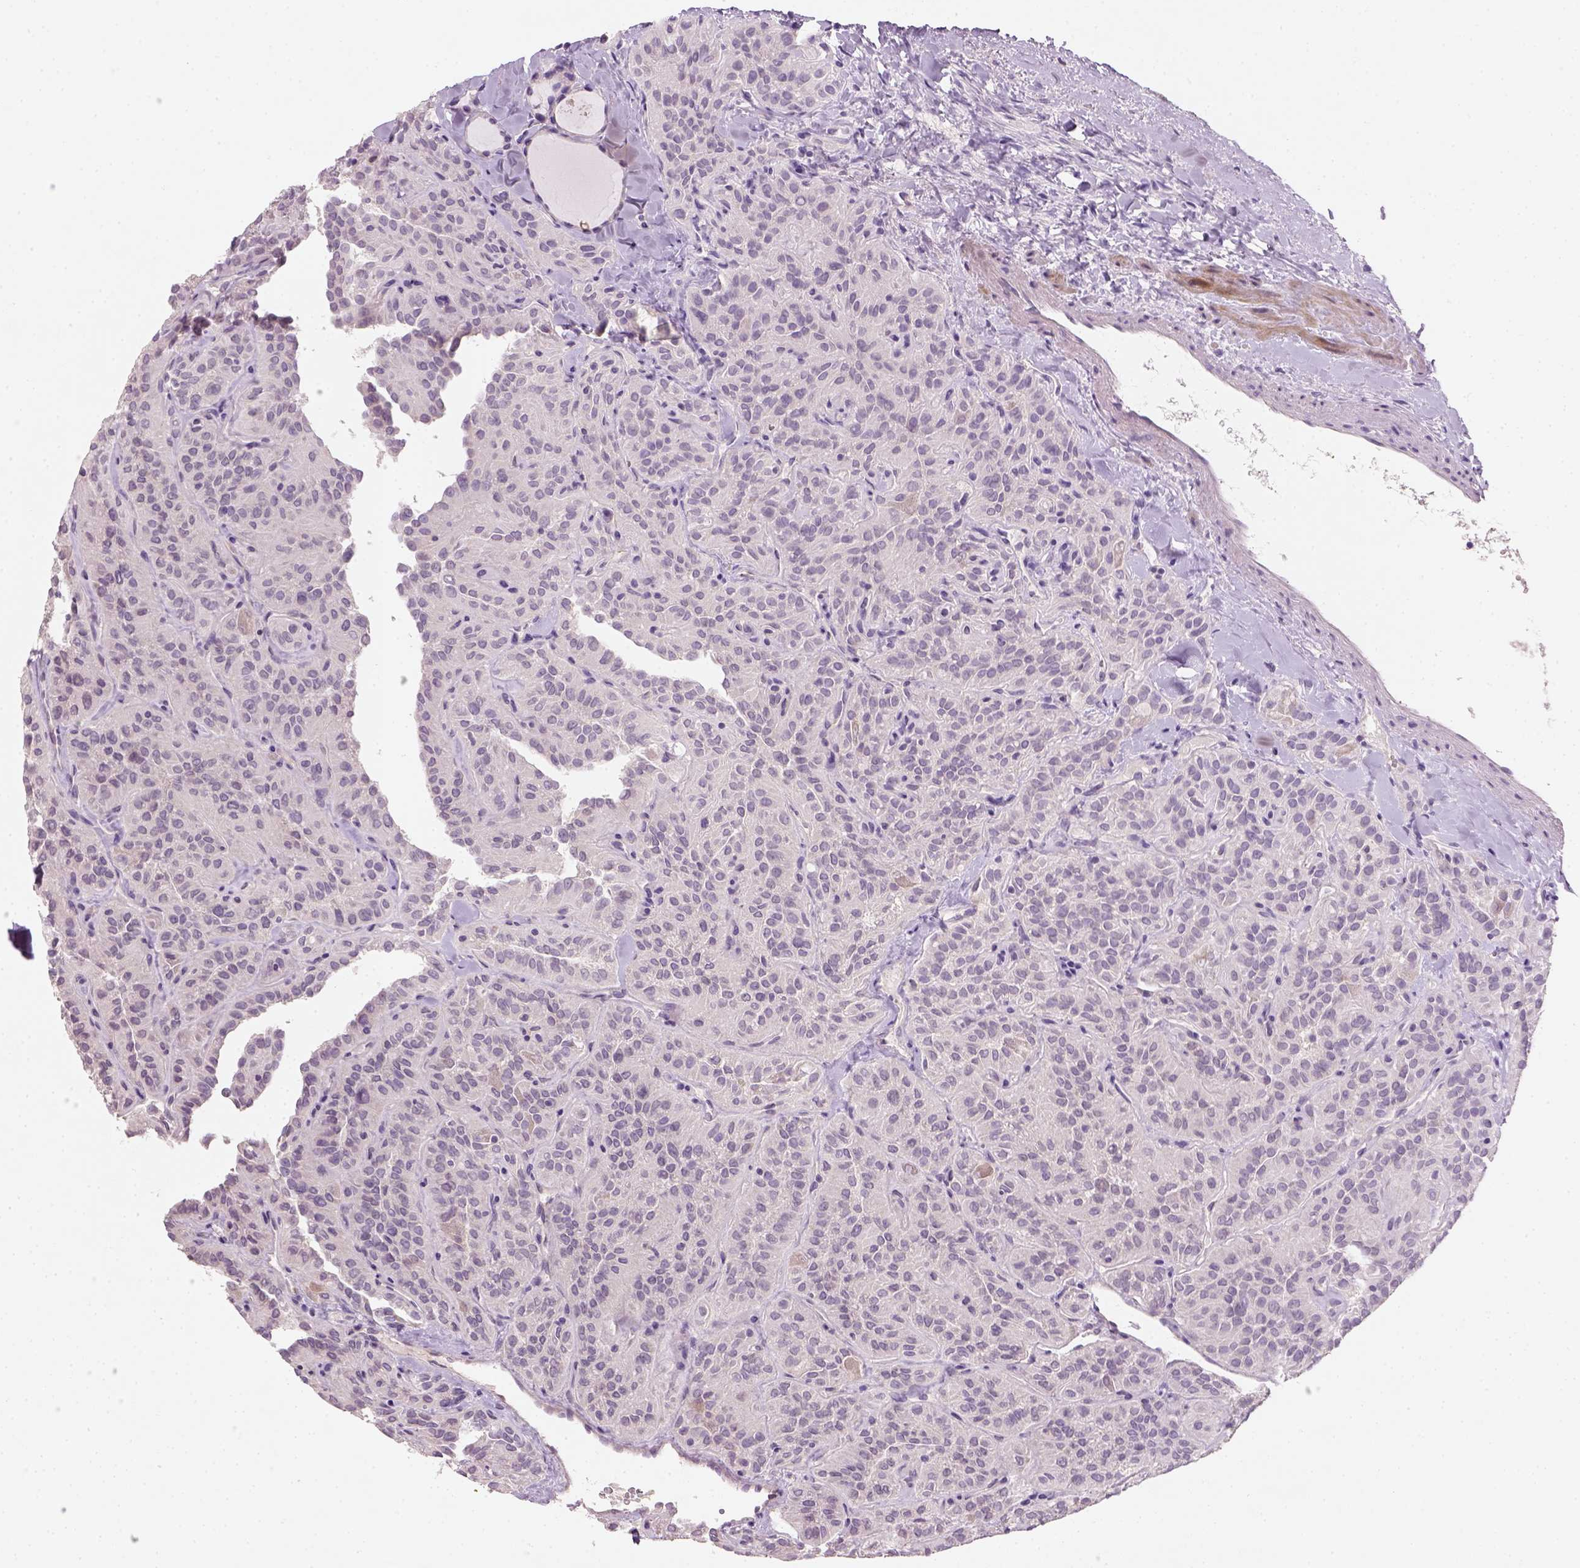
{"staining": {"intensity": "negative", "quantity": "none", "location": "none"}, "tissue": "thyroid cancer", "cell_type": "Tumor cells", "image_type": "cancer", "snomed": [{"axis": "morphology", "description": "Papillary adenocarcinoma, NOS"}, {"axis": "topography", "description": "Thyroid gland"}], "caption": "Immunohistochemistry (IHC) image of human thyroid cancer stained for a protein (brown), which exhibits no staining in tumor cells. (DAB immunohistochemistry (IHC) visualized using brightfield microscopy, high magnification).", "gene": "NUDT6", "patient": {"sex": "female", "age": 45}}